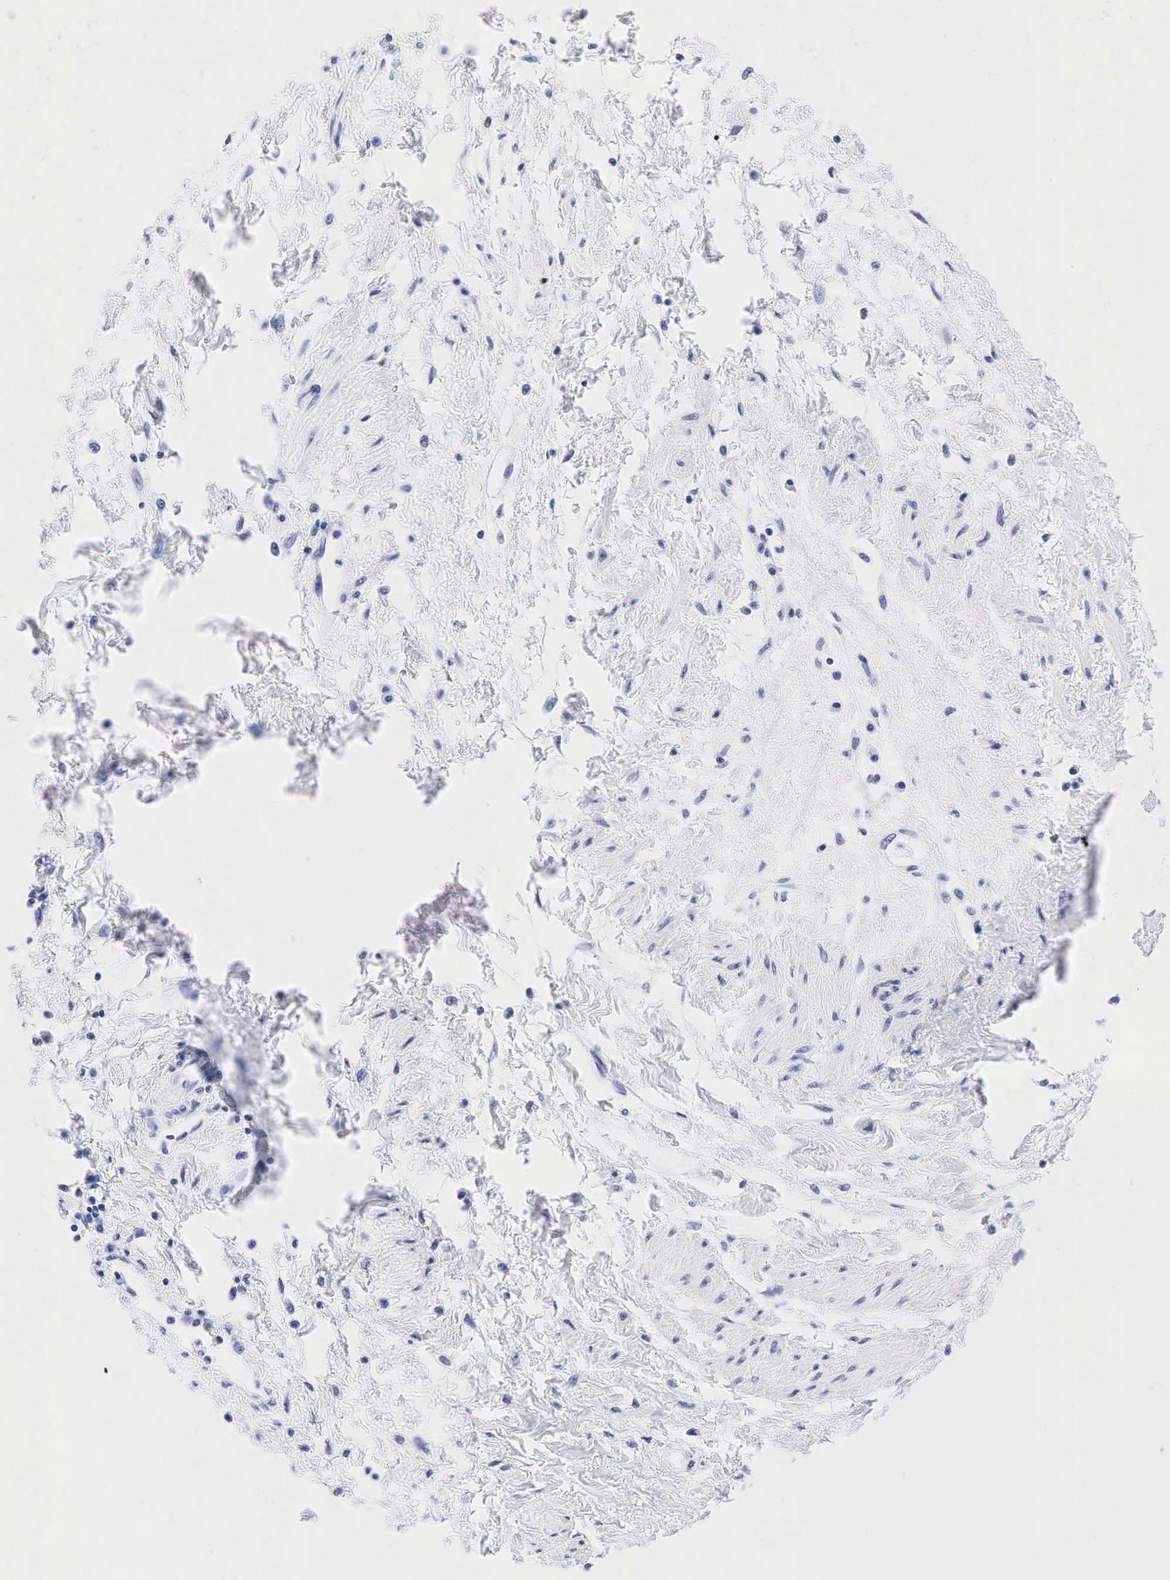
{"staining": {"intensity": "weak", "quantity": "<25%", "location": "nuclear"}, "tissue": "cervical cancer", "cell_type": "Tumor cells", "image_type": "cancer", "snomed": [{"axis": "morphology", "description": "Squamous cell carcinoma, NOS"}, {"axis": "topography", "description": "Cervix"}], "caption": "This histopathology image is of squamous cell carcinoma (cervical) stained with immunohistochemistry to label a protein in brown with the nuclei are counter-stained blue. There is no positivity in tumor cells. (DAB immunohistochemistry with hematoxylin counter stain).", "gene": "ESR1", "patient": {"sex": "female", "age": 57}}